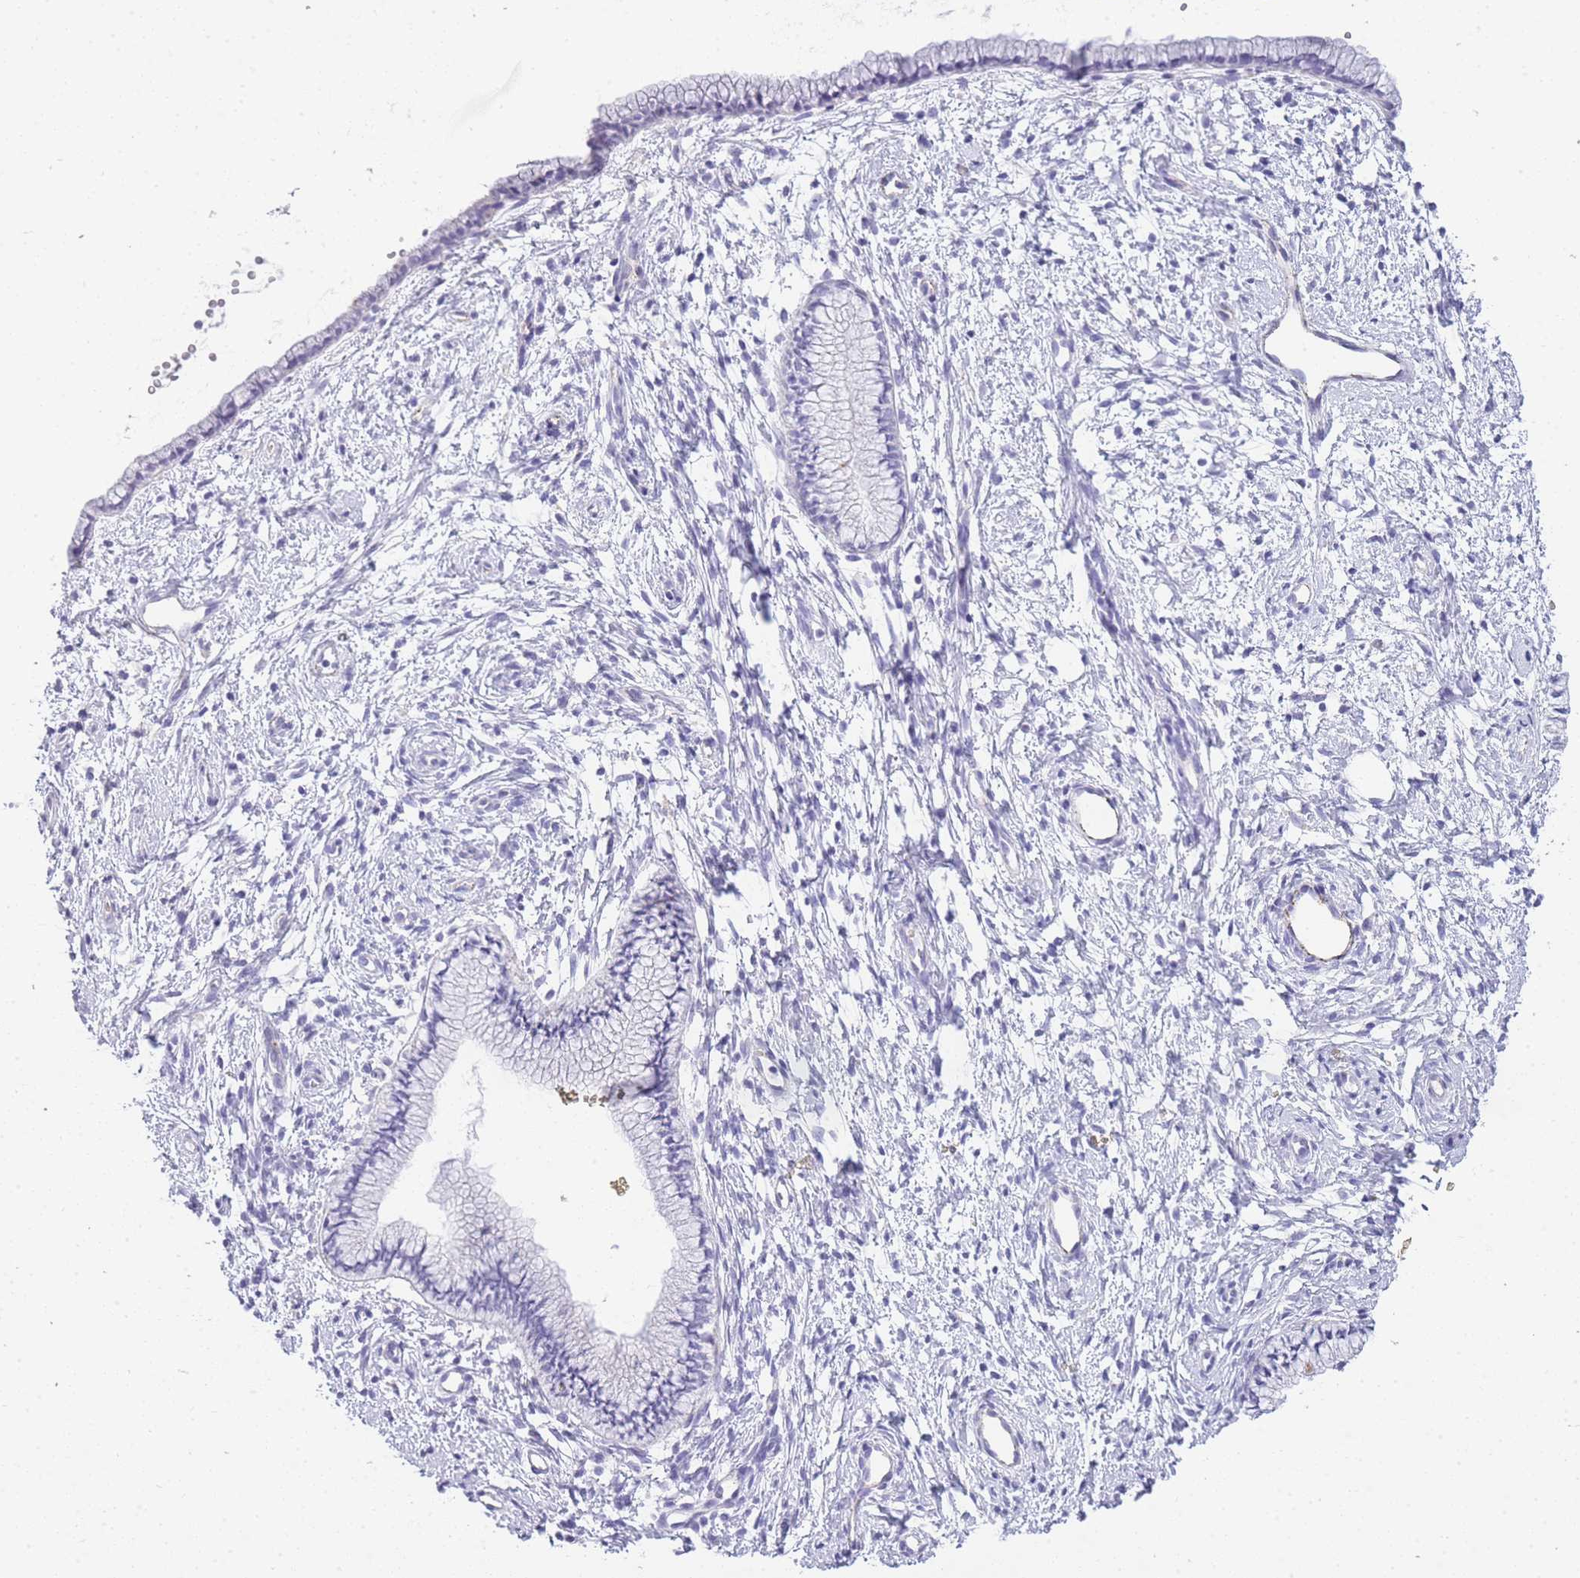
{"staining": {"intensity": "negative", "quantity": "none", "location": "none"}, "tissue": "cervix", "cell_type": "Glandular cells", "image_type": "normal", "snomed": [{"axis": "morphology", "description": "Normal tissue, NOS"}, {"axis": "topography", "description": "Cervix"}], "caption": "This is an immunohistochemistry micrograph of benign cervix. There is no positivity in glandular cells.", "gene": "RHO", "patient": {"sex": "female", "age": 57}}